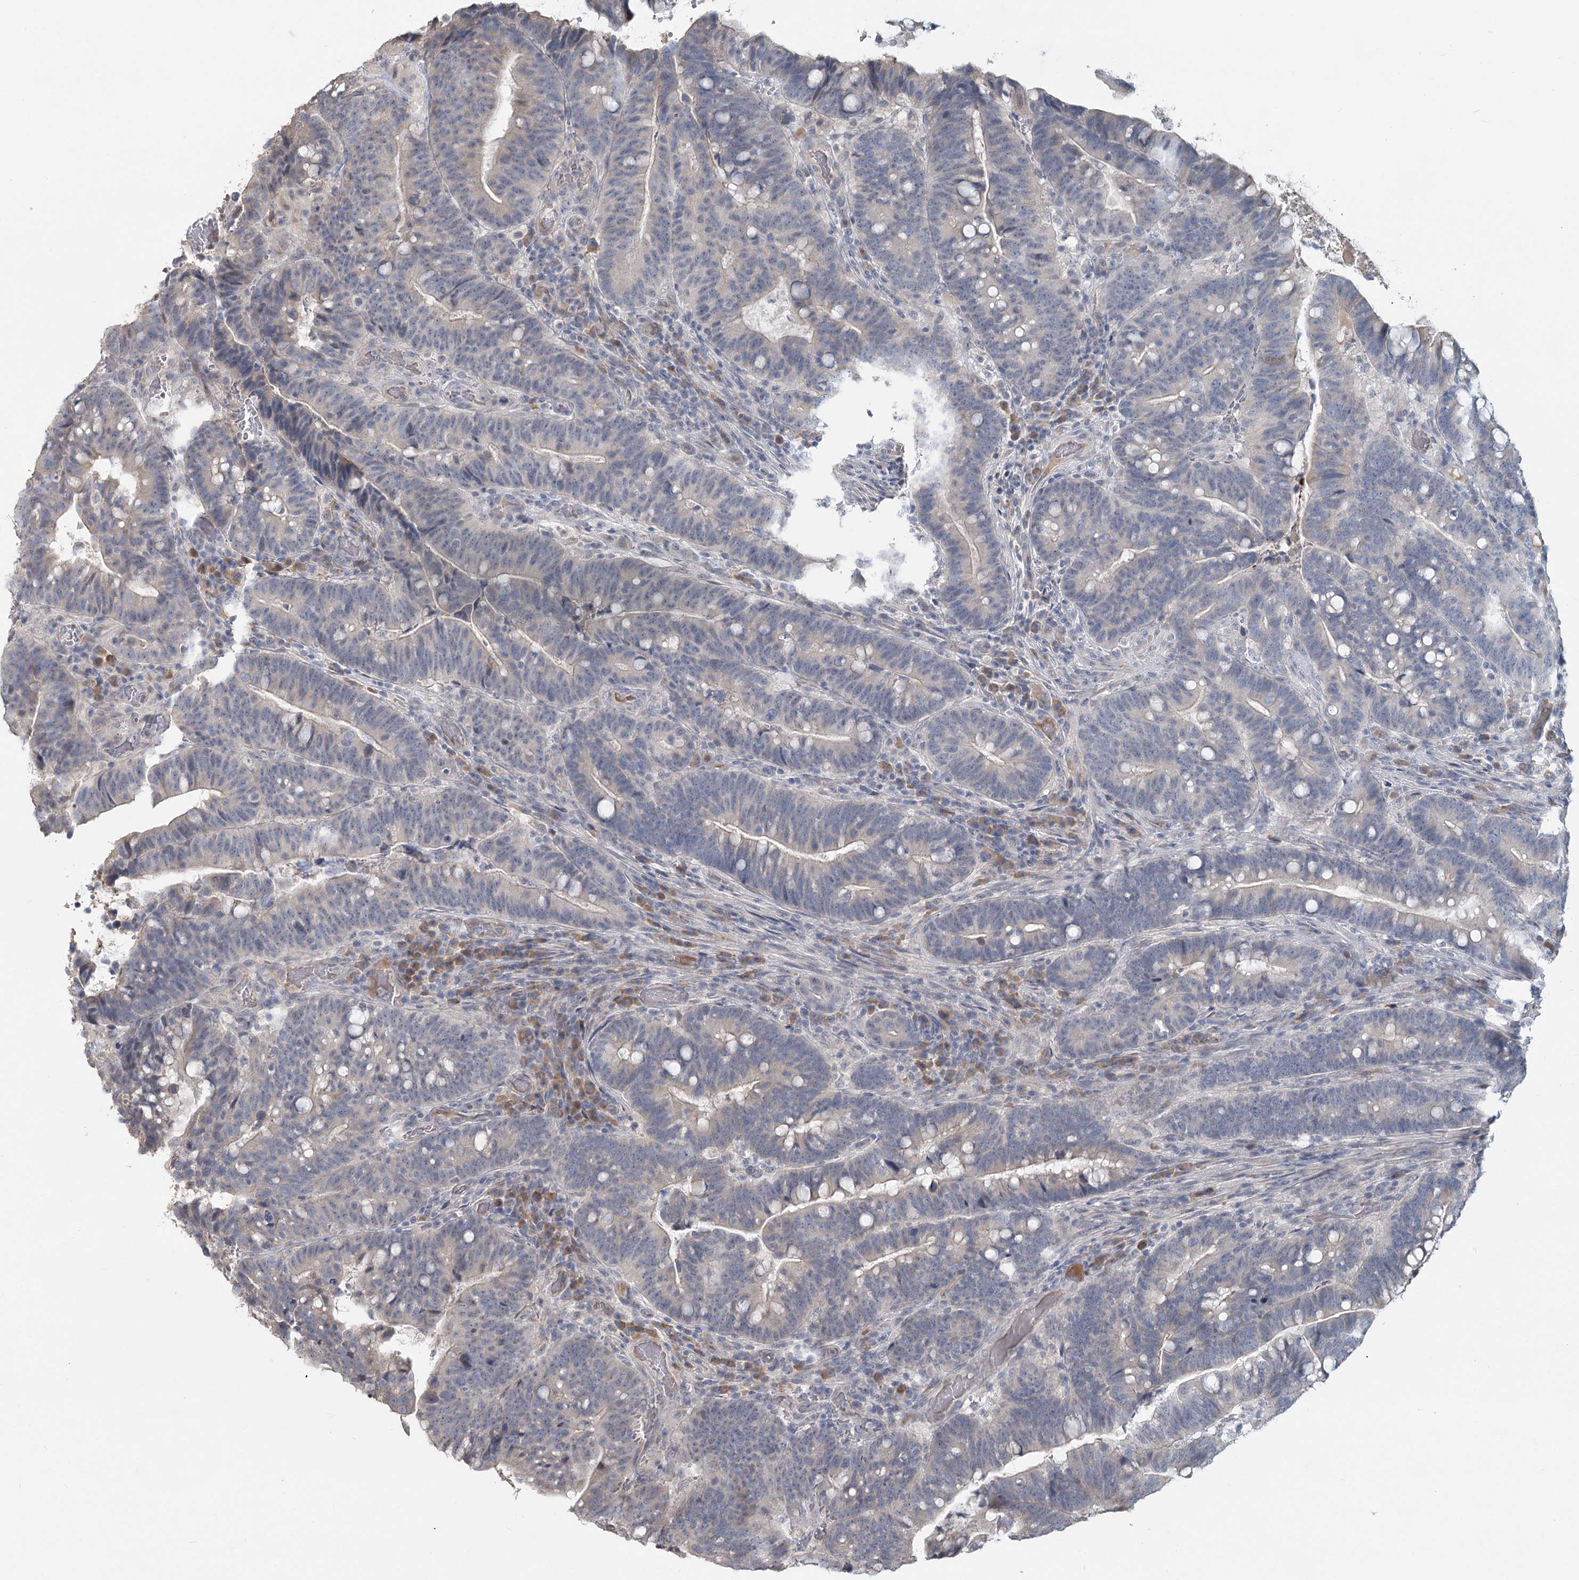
{"staining": {"intensity": "negative", "quantity": "none", "location": "none"}, "tissue": "colorectal cancer", "cell_type": "Tumor cells", "image_type": "cancer", "snomed": [{"axis": "morphology", "description": "Adenocarcinoma, NOS"}, {"axis": "topography", "description": "Colon"}], "caption": "IHC image of neoplastic tissue: human colorectal cancer (adenocarcinoma) stained with DAB reveals no significant protein positivity in tumor cells.", "gene": "SLC9A3", "patient": {"sex": "female", "age": 66}}